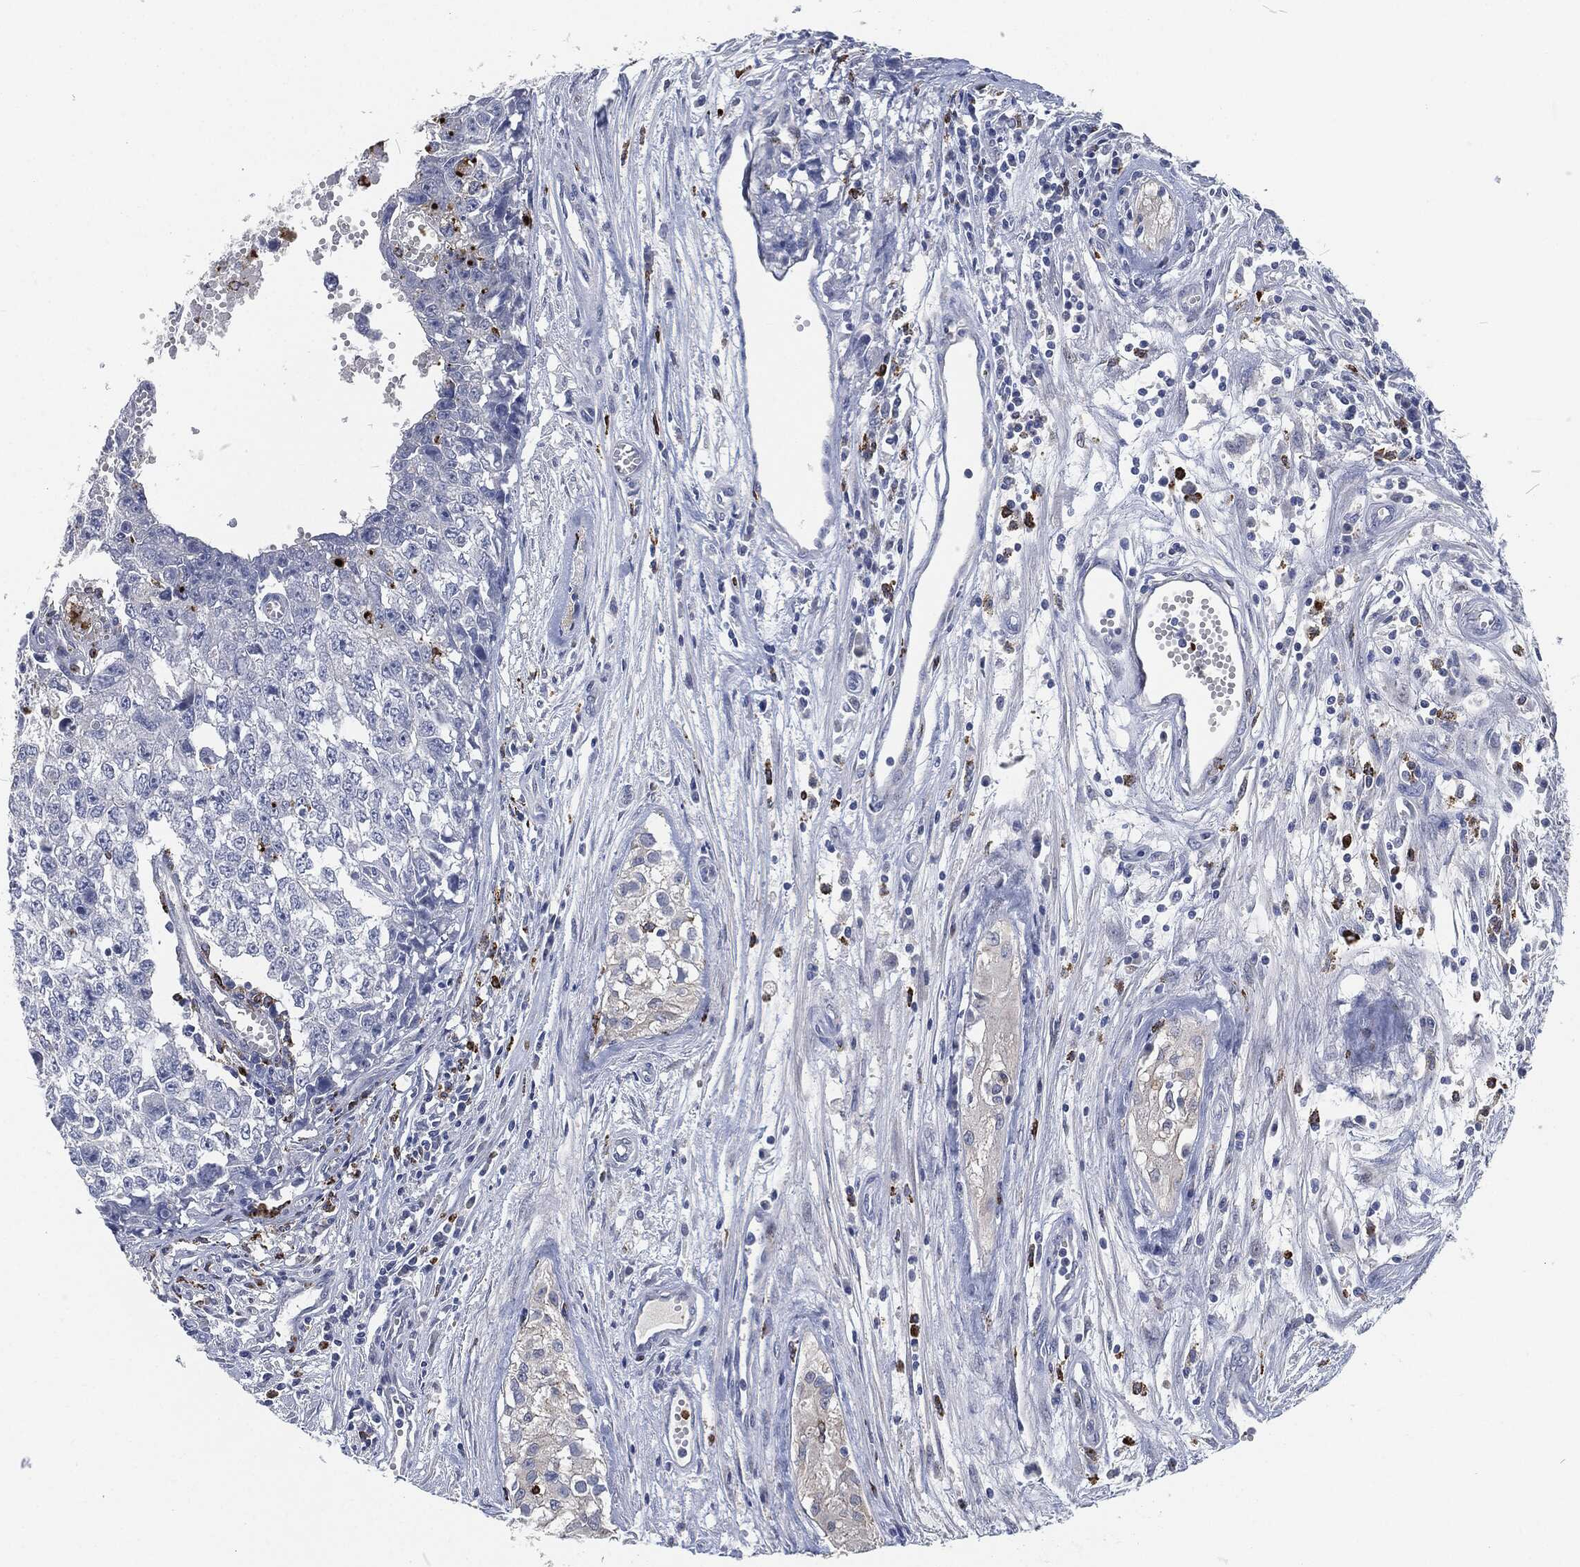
{"staining": {"intensity": "negative", "quantity": "none", "location": "none"}, "tissue": "testis cancer", "cell_type": "Tumor cells", "image_type": "cancer", "snomed": [{"axis": "morphology", "description": "Seminoma, NOS"}, {"axis": "morphology", "description": "Carcinoma, Embryonal, NOS"}, {"axis": "topography", "description": "Testis"}], "caption": "Immunohistochemical staining of testis cancer (seminoma) displays no significant positivity in tumor cells.", "gene": "MPO", "patient": {"sex": "male", "age": 22}}